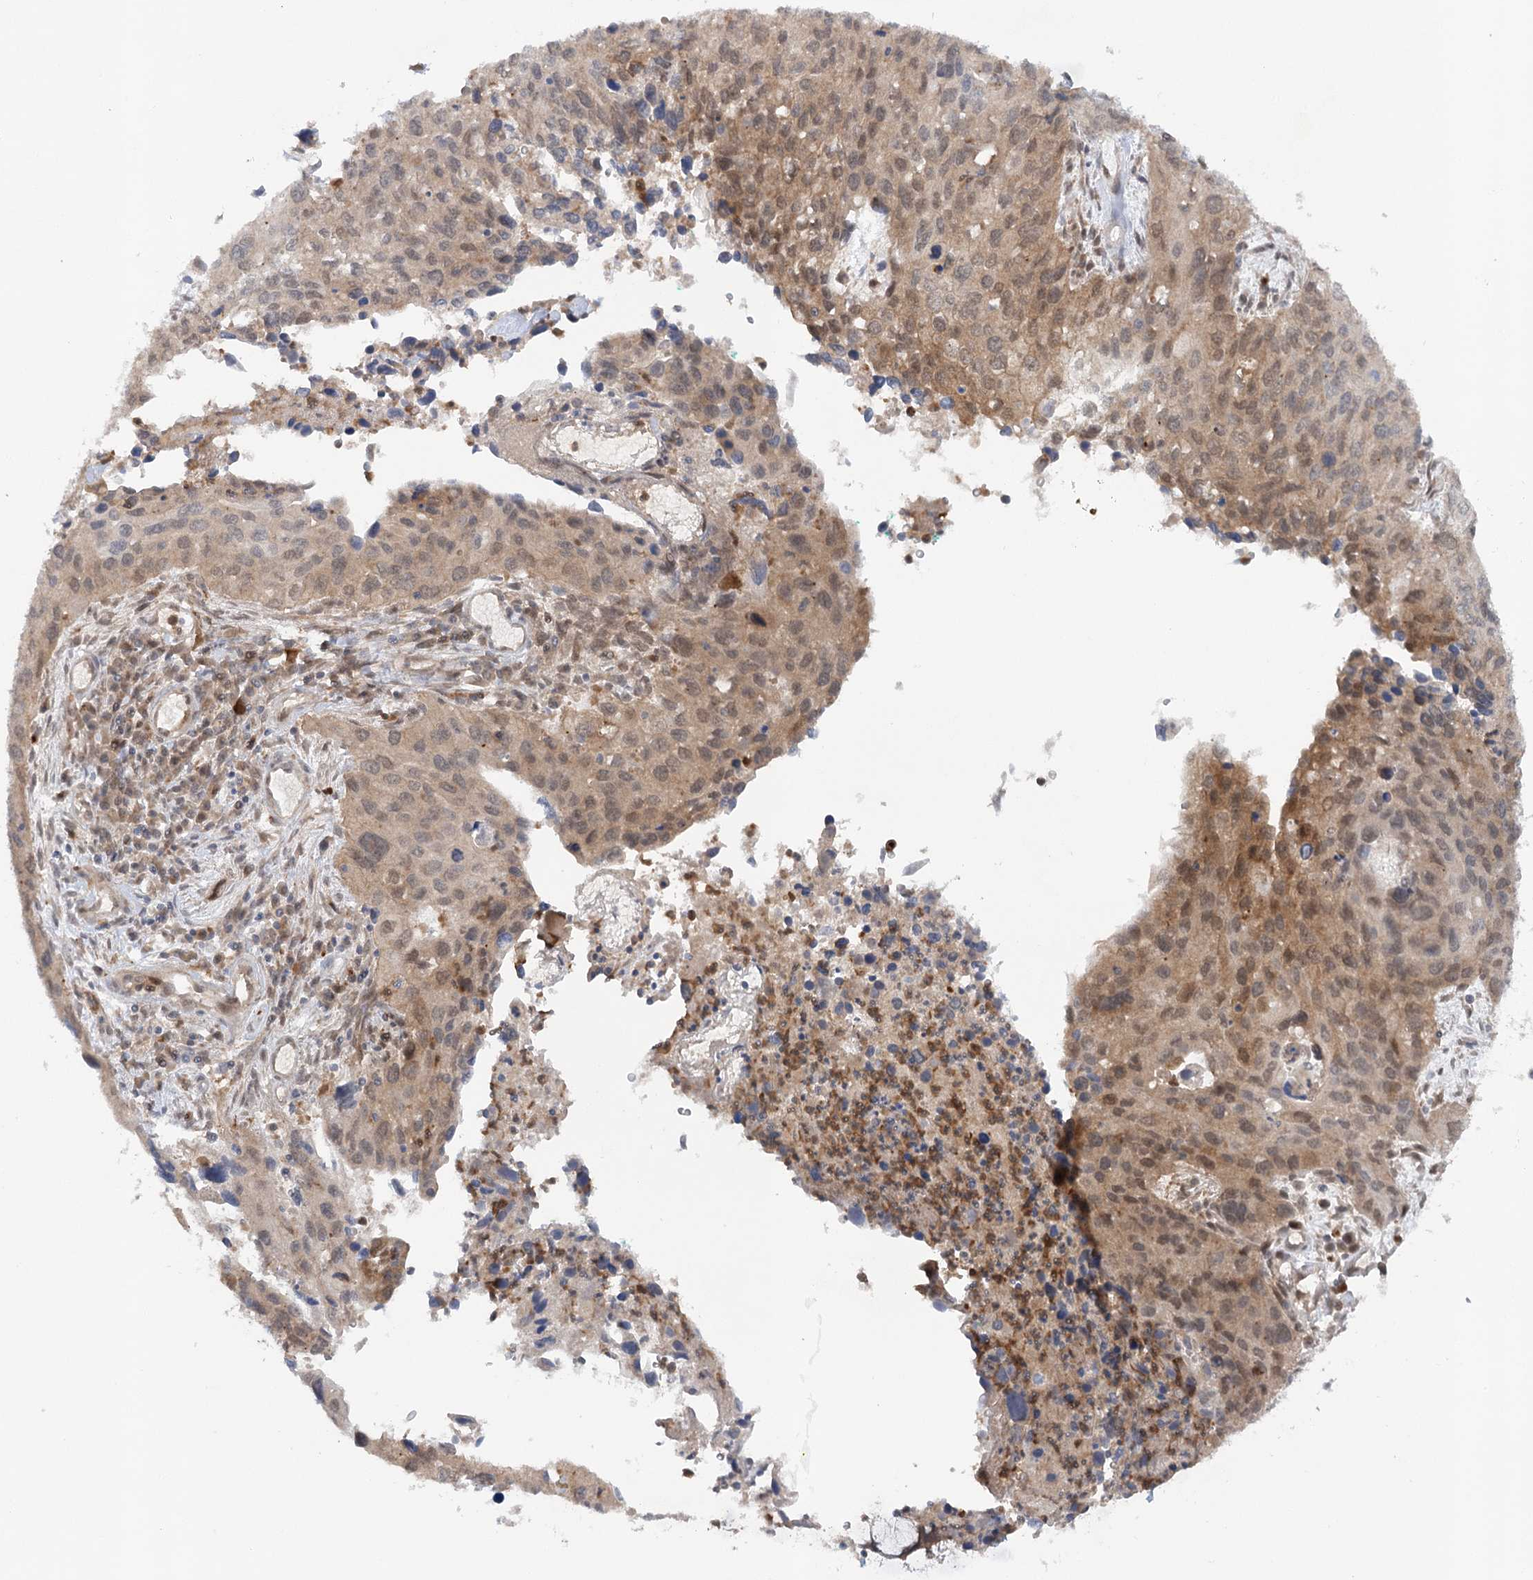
{"staining": {"intensity": "moderate", "quantity": "25%-75%", "location": "nuclear"}, "tissue": "cervical cancer", "cell_type": "Tumor cells", "image_type": "cancer", "snomed": [{"axis": "morphology", "description": "Squamous cell carcinoma, NOS"}, {"axis": "topography", "description": "Cervix"}], "caption": "Immunohistochemistry histopathology image of neoplastic tissue: cervical cancer (squamous cell carcinoma) stained using IHC shows medium levels of moderate protein expression localized specifically in the nuclear of tumor cells, appearing as a nuclear brown color.", "gene": "GBE1", "patient": {"sex": "female", "age": 55}}